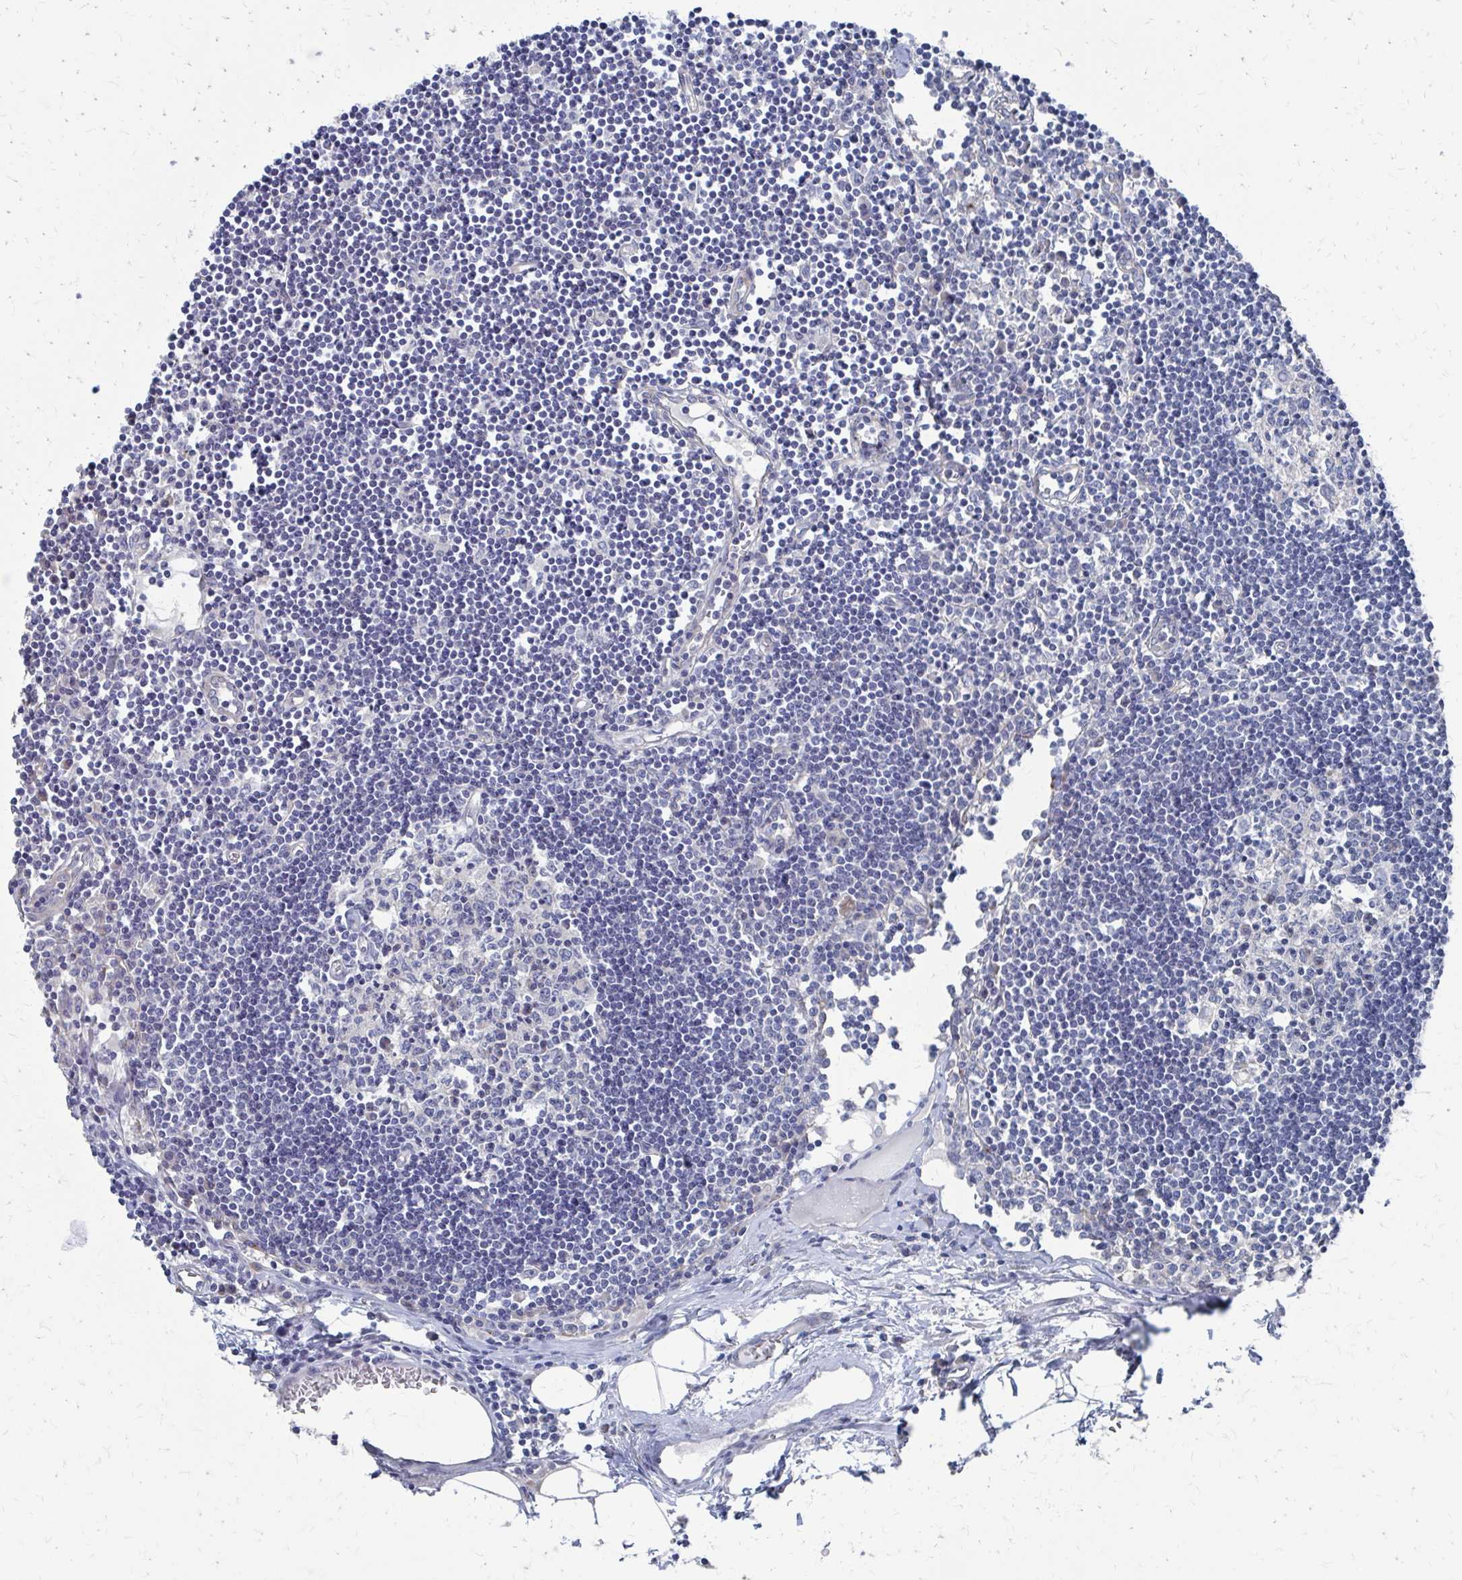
{"staining": {"intensity": "negative", "quantity": "none", "location": "none"}, "tissue": "lymph node", "cell_type": "Germinal center cells", "image_type": "normal", "snomed": [{"axis": "morphology", "description": "Normal tissue, NOS"}, {"axis": "topography", "description": "Lymph node"}], "caption": "A micrograph of human lymph node is negative for staining in germinal center cells.", "gene": "PLEKHG7", "patient": {"sex": "female", "age": 65}}